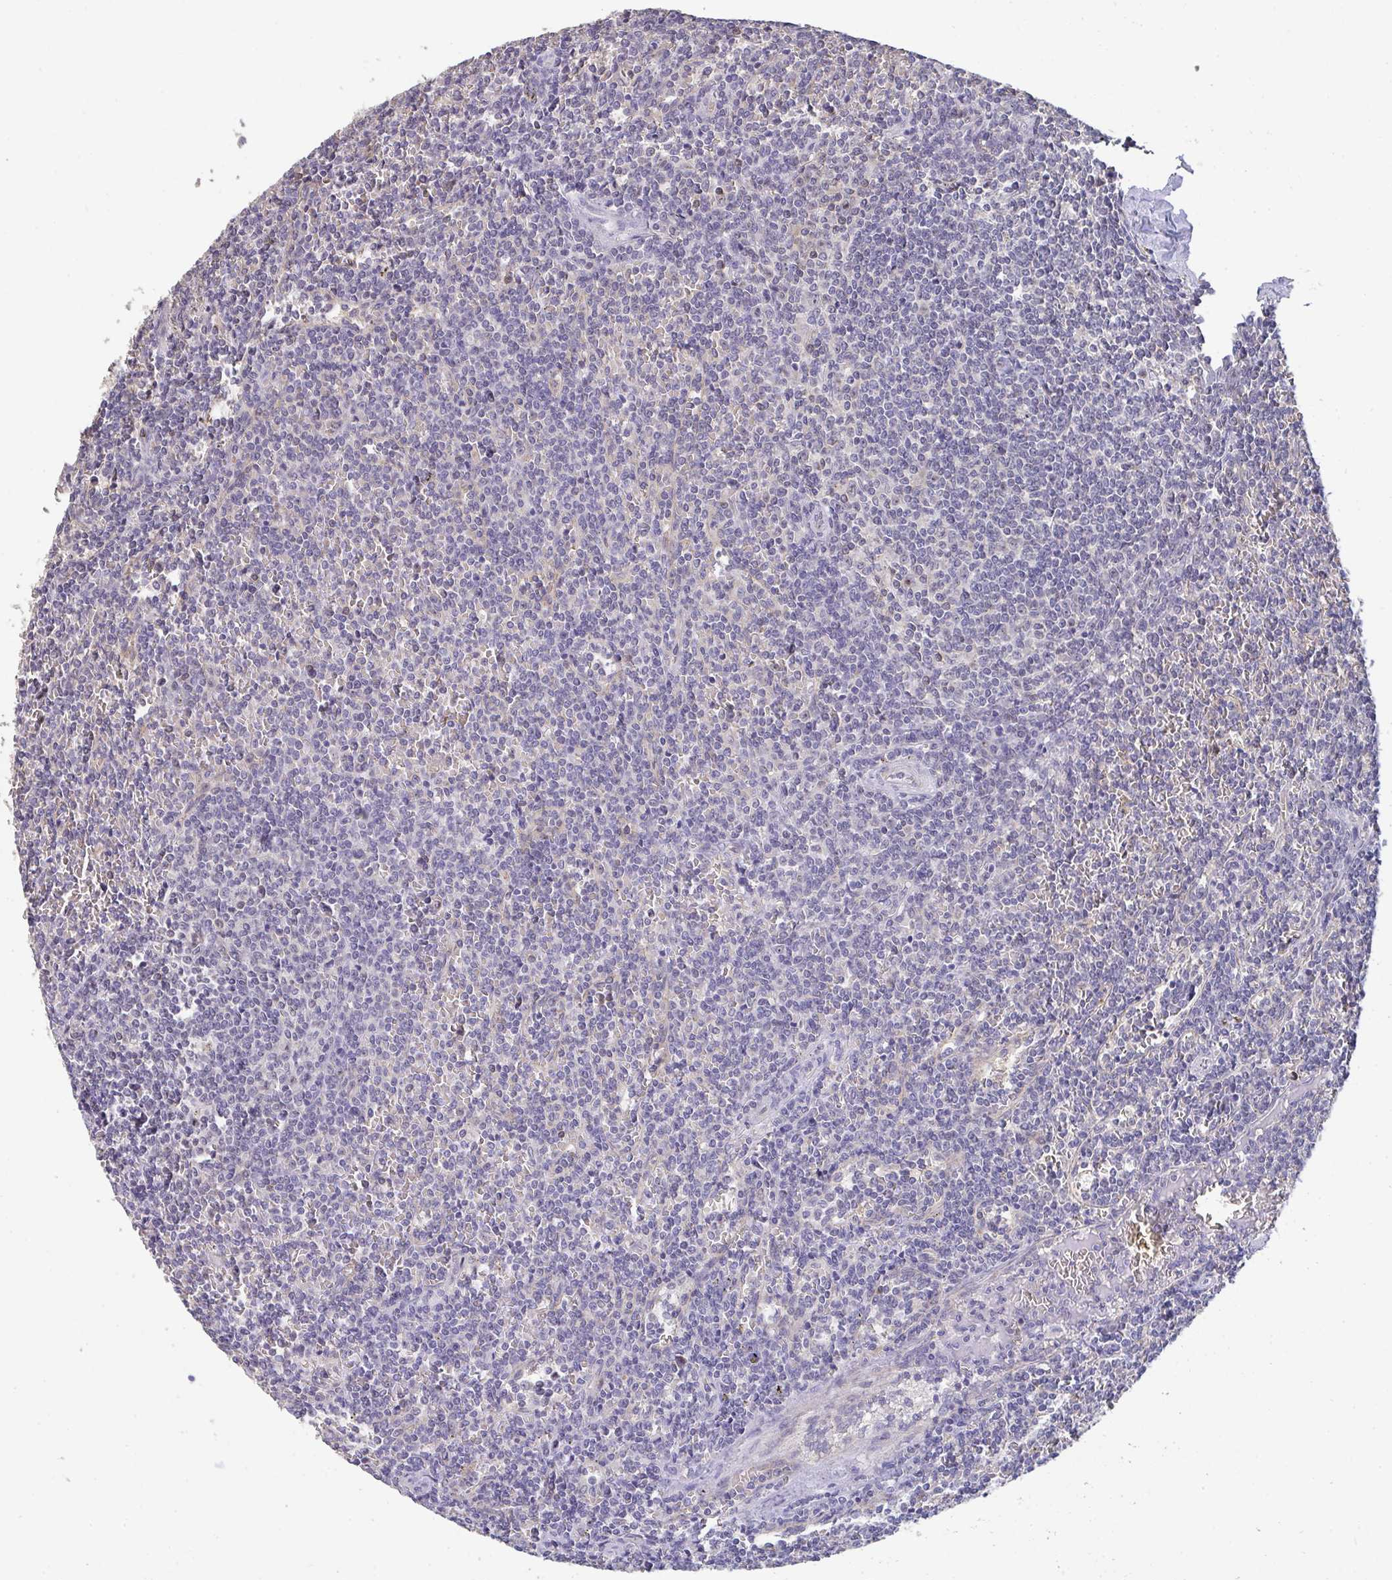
{"staining": {"intensity": "negative", "quantity": "none", "location": "none"}, "tissue": "lymphoma", "cell_type": "Tumor cells", "image_type": "cancer", "snomed": [{"axis": "morphology", "description": "Malignant lymphoma, non-Hodgkin's type, Low grade"}, {"axis": "topography", "description": "Spleen"}], "caption": "Tumor cells show no significant staining in lymphoma.", "gene": "SENP3", "patient": {"sex": "male", "age": 78}}